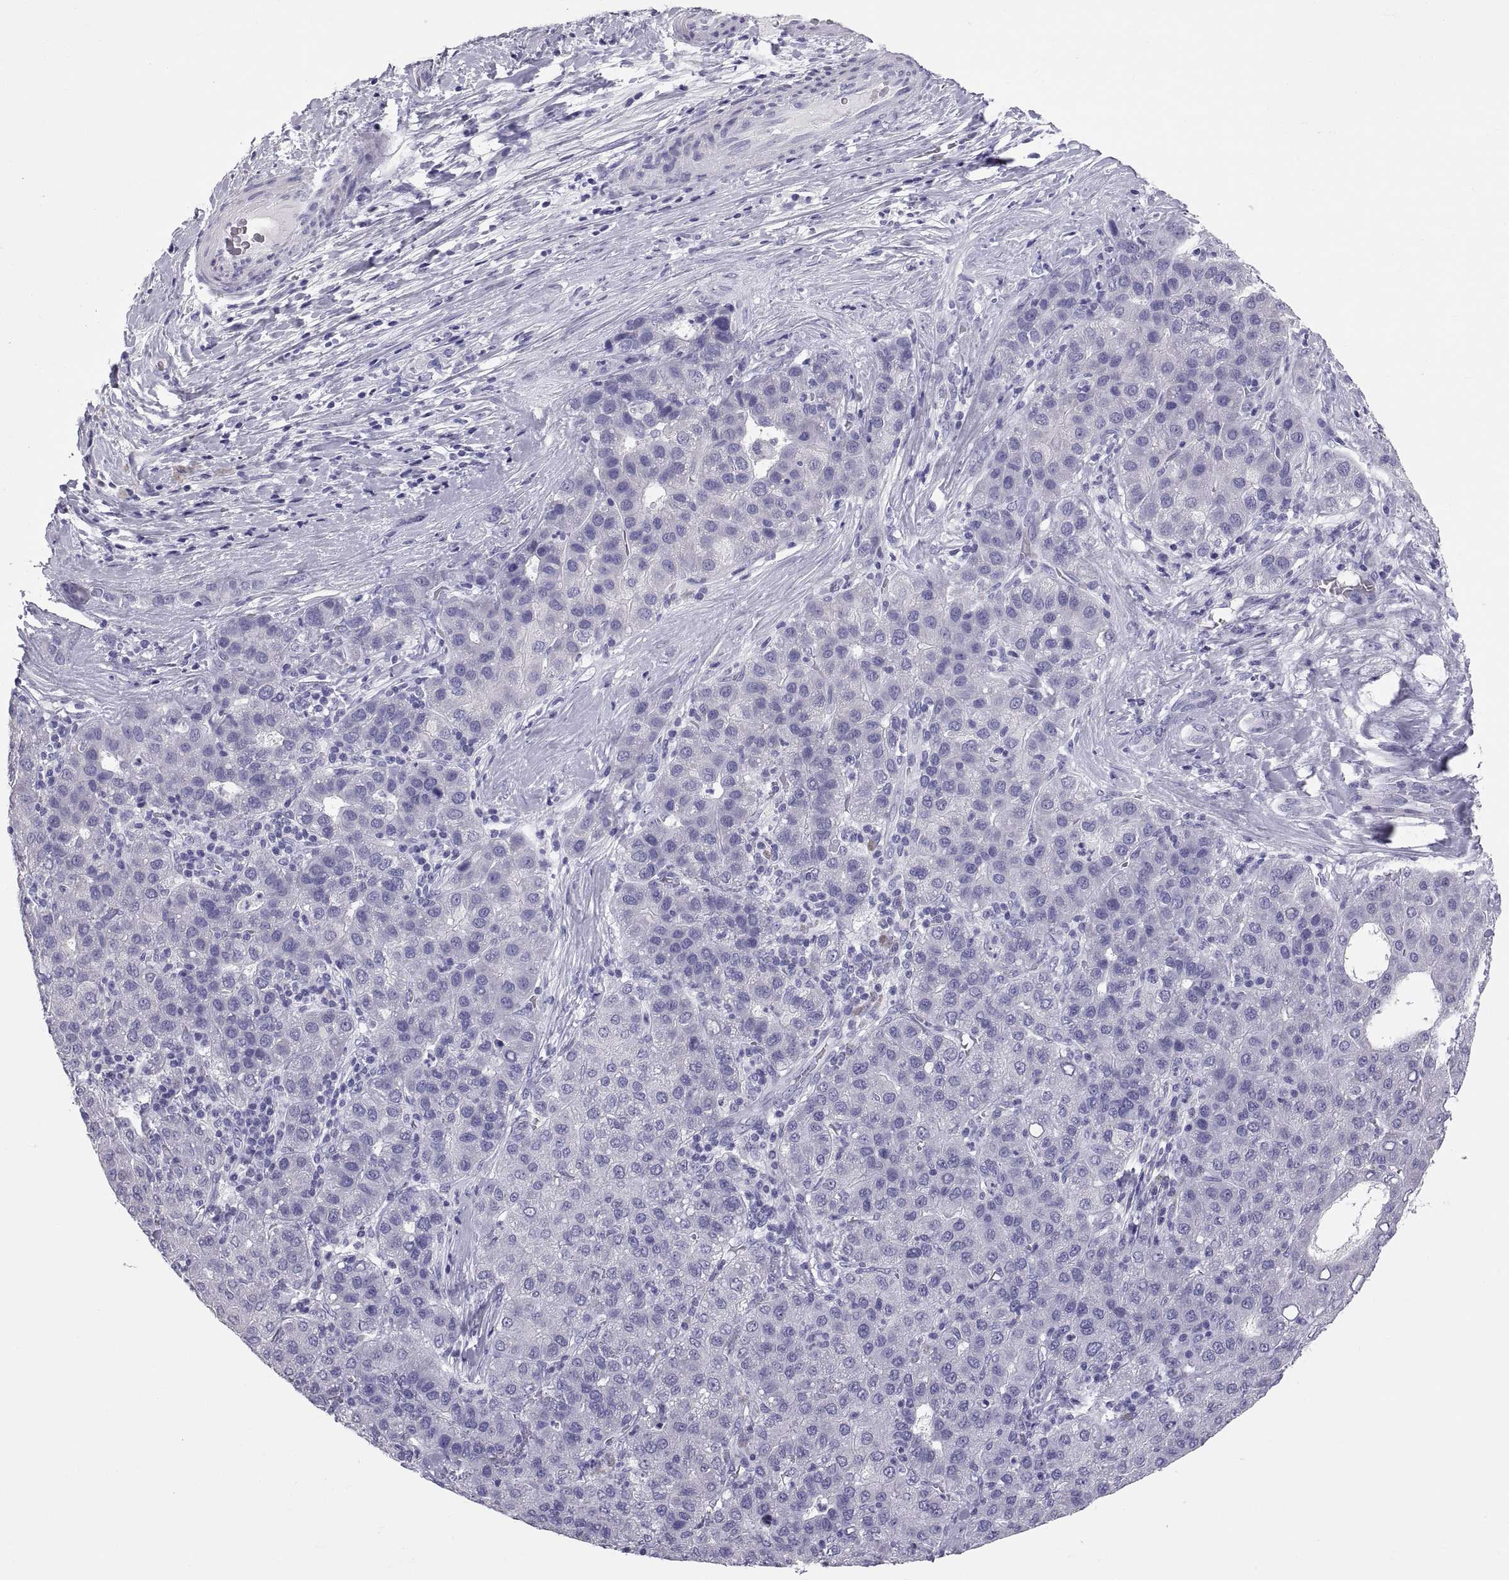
{"staining": {"intensity": "negative", "quantity": "none", "location": "none"}, "tissue": "liver cancer", "cell_type": "Tumor cells", "image_type": "cancer", "snomed": [{"axis": "morphology", "description": "Carcinoma, Hepatocellular, NOS"}, {"axis": "topography", "description": "Liver"}], "caption": "Human liver hepatocellular carcinoma stained for a protein using immunohistochemistry demonstrates no expression in tumor cells.", "gene": "RNASE12", "patient": {"sex": "male", "age": 65}}